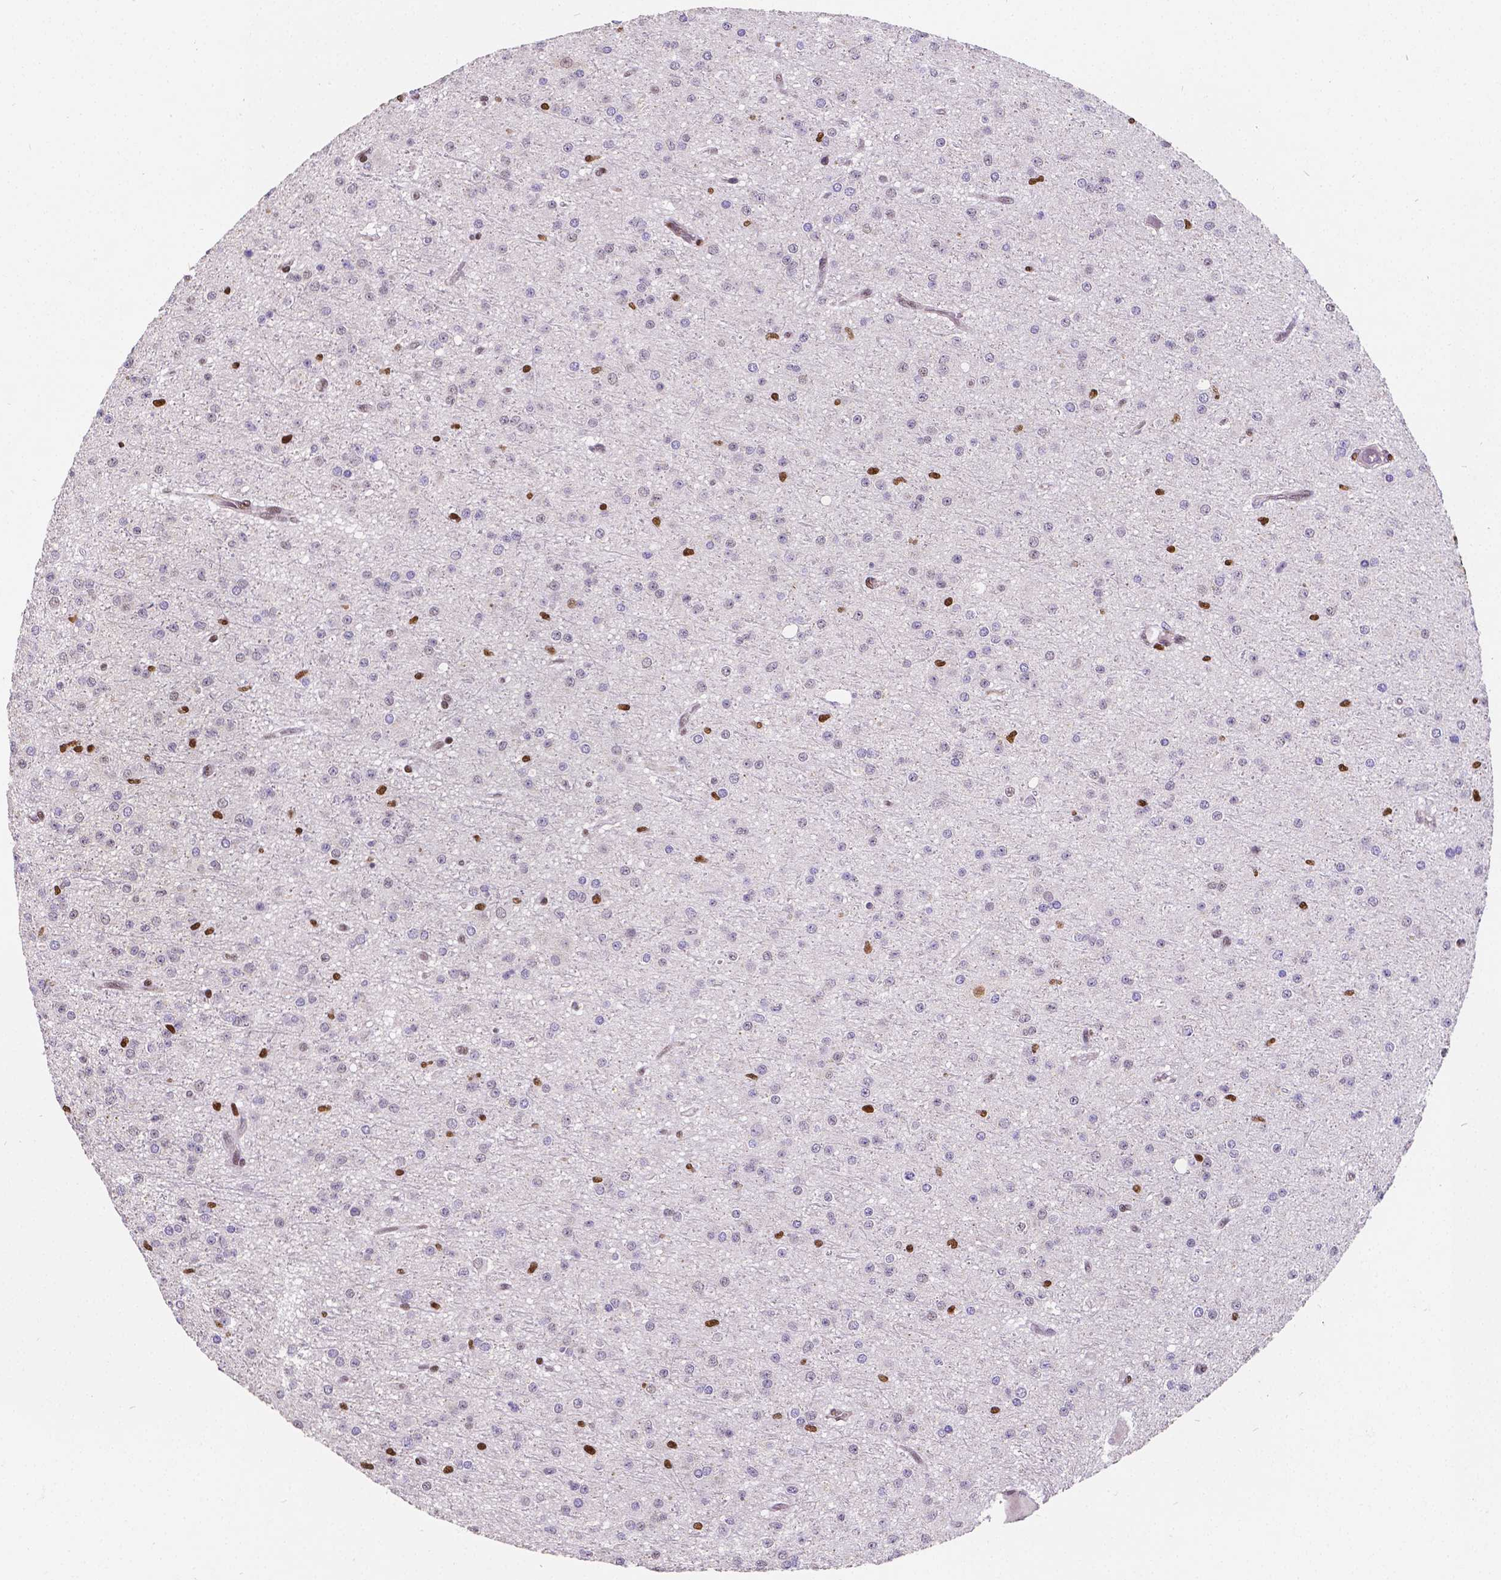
{"staining": {"intensity": "negative", "quantity": "none", "location": "none"}, "tissue": "glioma", "cell_type": "Tumor cells", "image_type": "cancer", "snomed": [{"axis": "morphology", "description": "Glioma, malignant, Low grade"}, {"axis": "topography", "description": "Brain"}], "caption": "The image demonstrates no staining of tumor cells in malignant glioma (low-grade).", "gene": "MEF2C", "patient": {"sex": "male", "age": 27}}